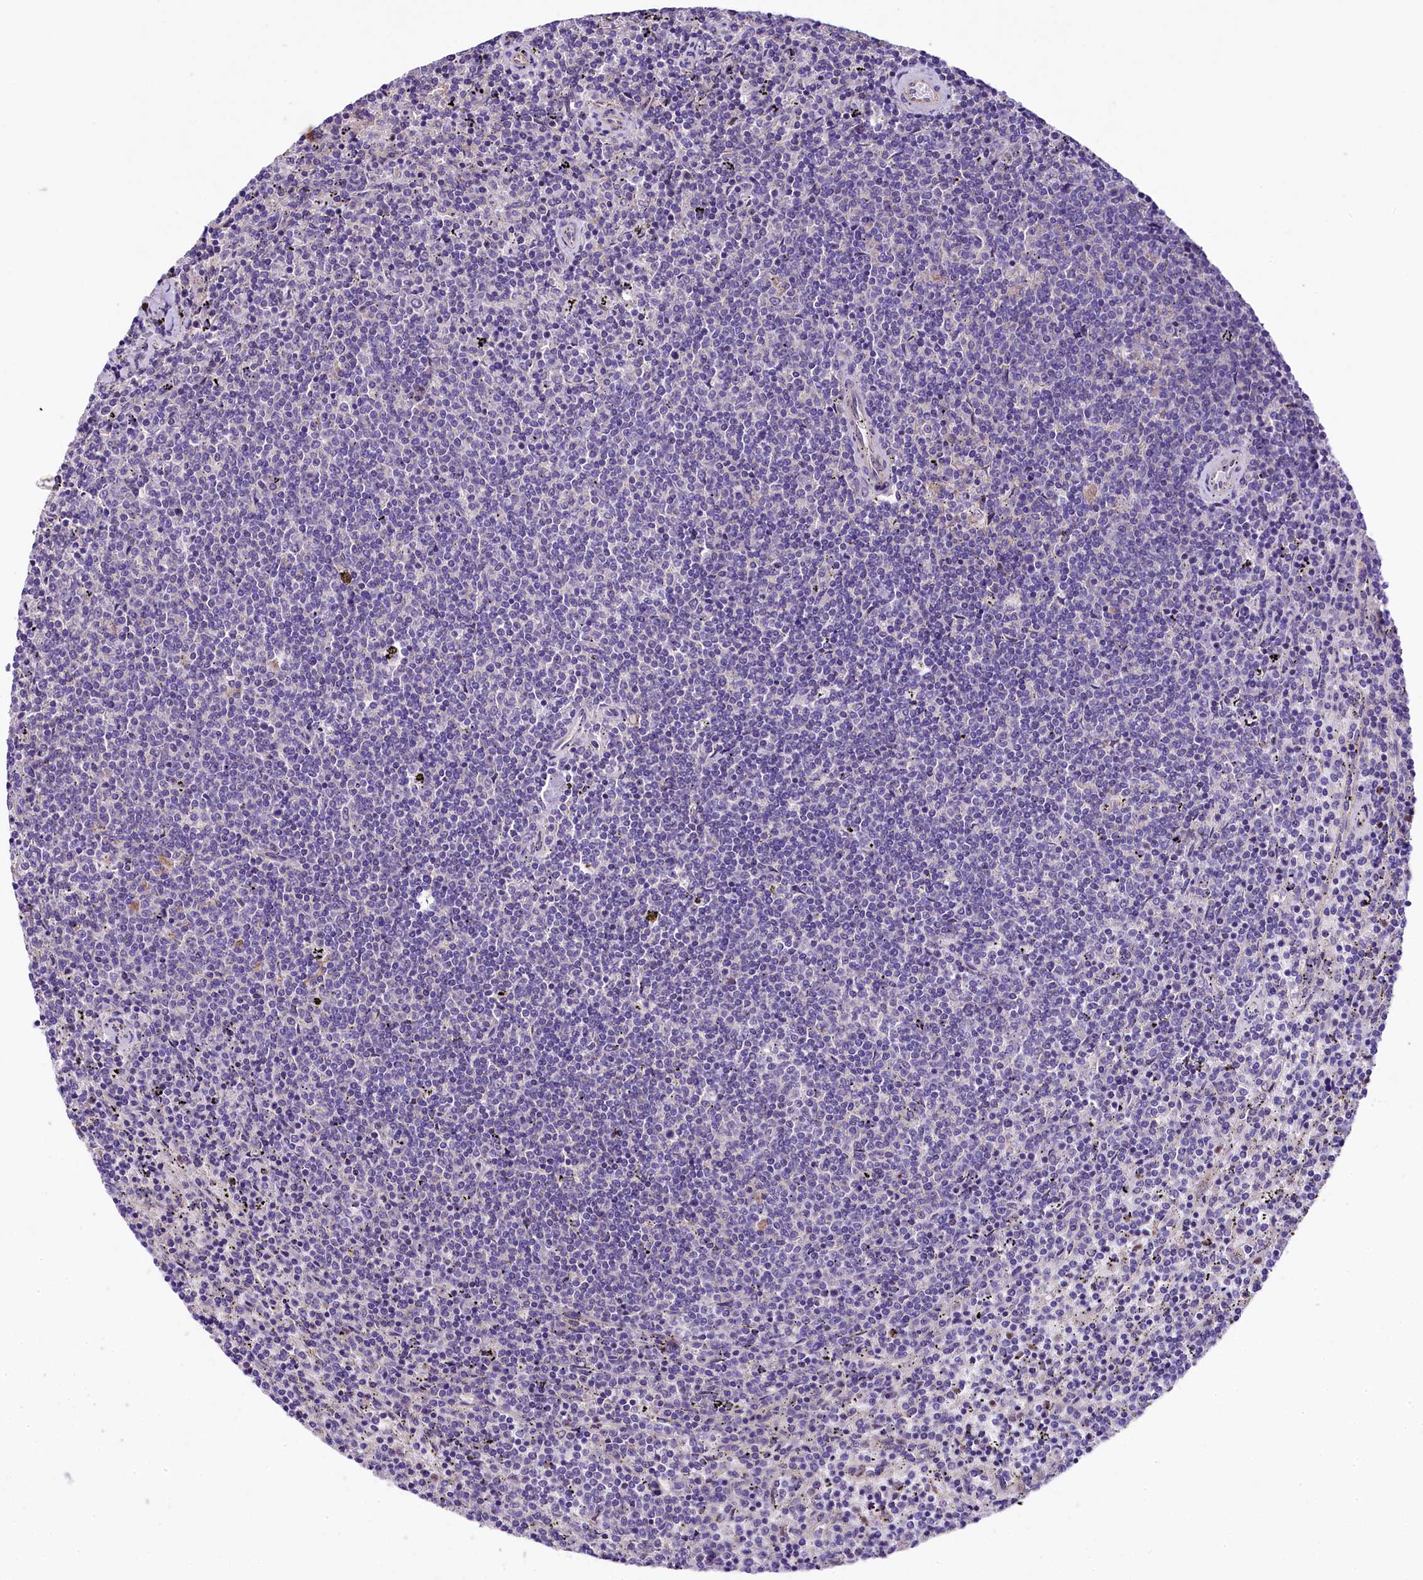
{"staining": {"intensity": "negative", "quantity": "none", "location": "none"}, "tissue": "lymphoma", "cell_type": "Tumor cells", "image_type": "cancer", "snomed": [{"axis": "morphology", "description": "Malignant lymphoma, non-Hodgkin's type, Low grade"}, {"axis": "topography", "description": "Spleen"}], "caption": "The image displays no significant staining in tumor cells of malignant lymphoma, non-Hodgkin's type (low-grade).", "gene": "UBXN6", "patient": {"sex": "female", "age": 50}}